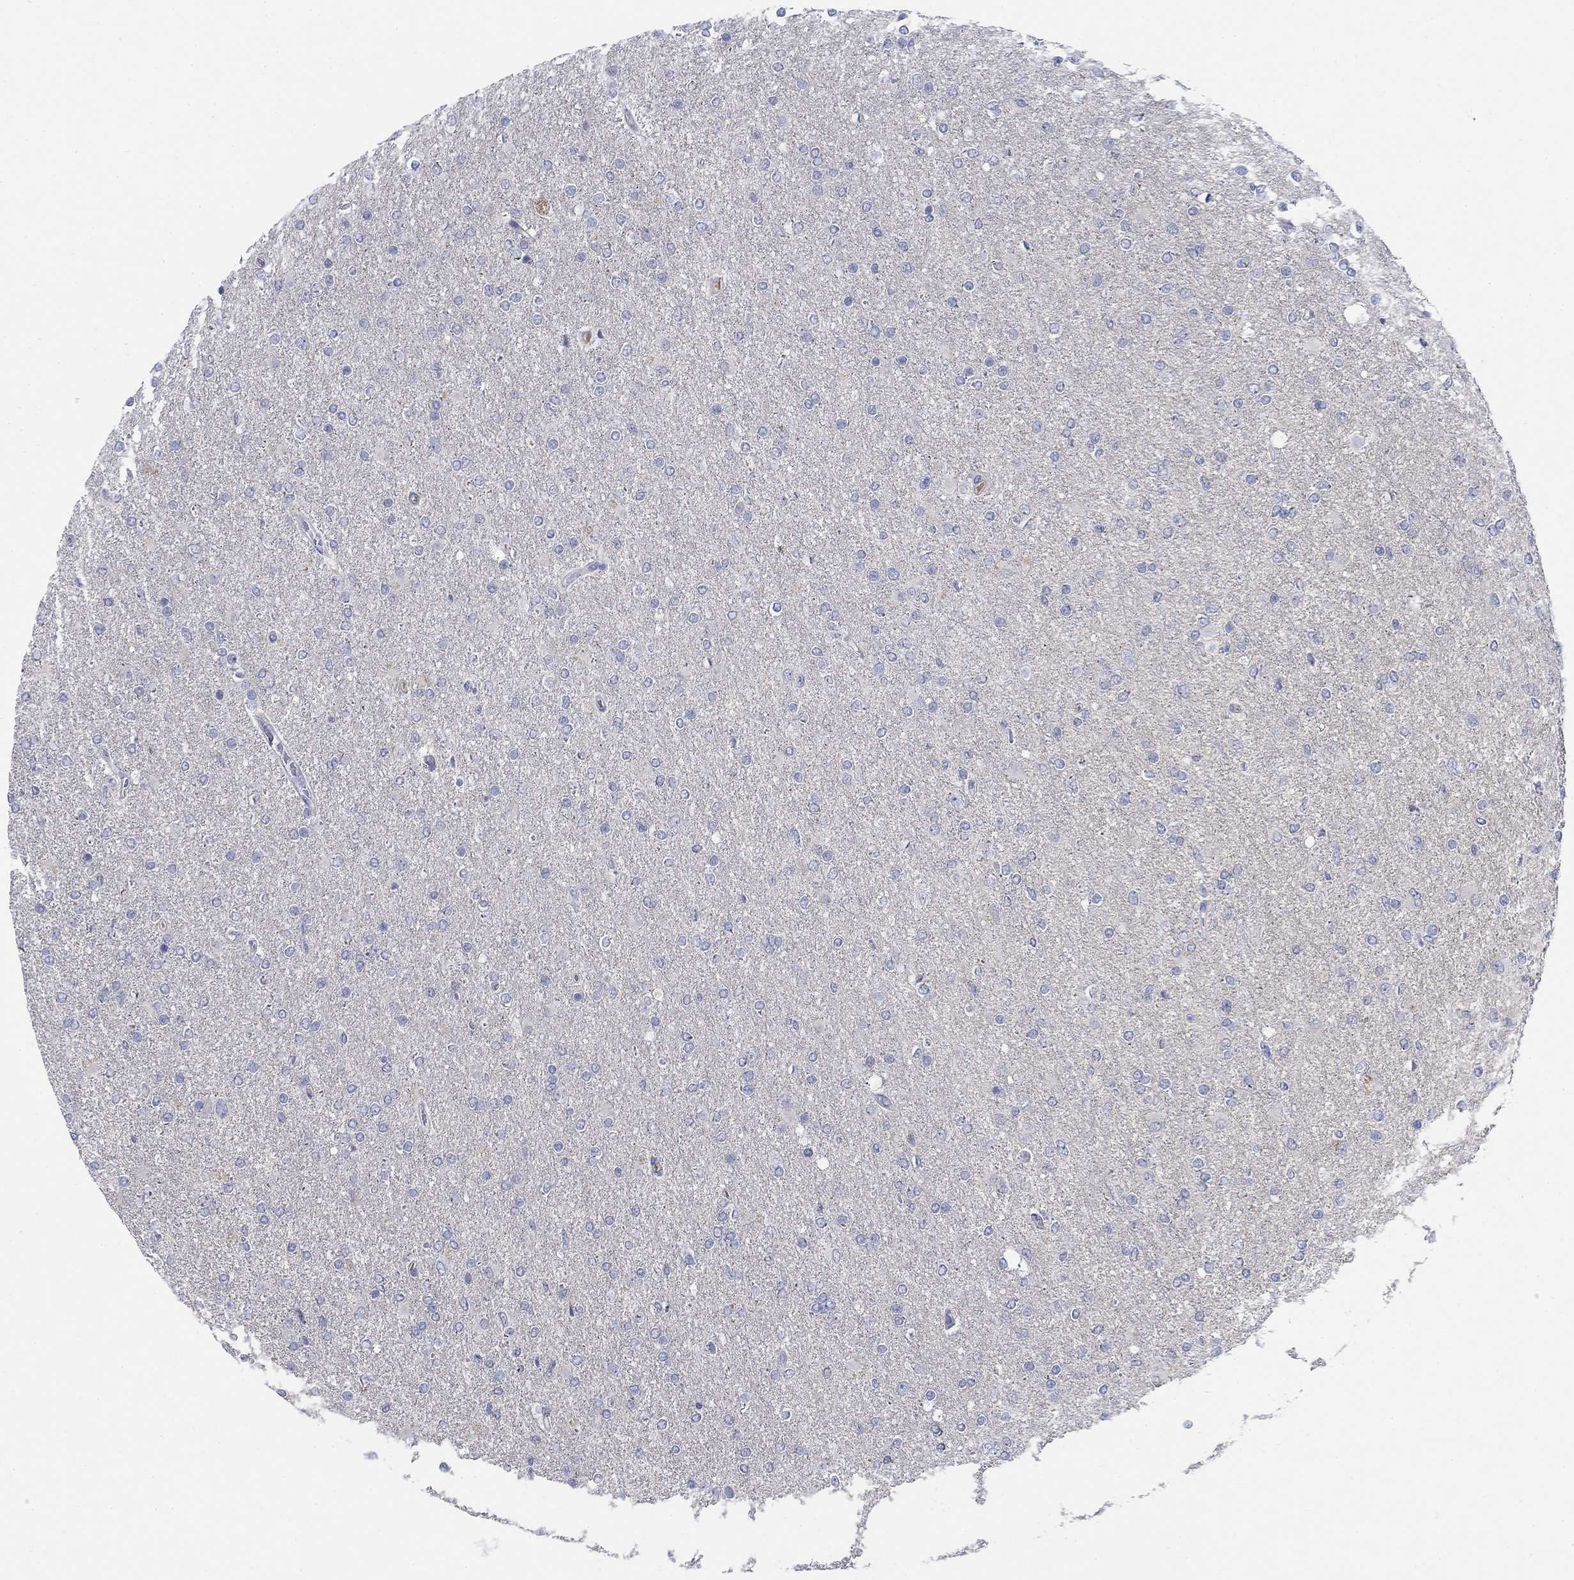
{"staining": {"intensity": "negative", "quantity": "none", "location": "none"}, "tissue": "glioma", "cell_type": "Tumor cells", "image_type": "cancer", "snomed": [{"axis": "morphology", "description": "Glioma, malignant, High grade"}, {"axis": "topography", "description": "Cerebral cortex"}], "caption": "Micrograph shows no protein staining in tumor cells of malignant glioma (high-grade) tissue. (Stains: DAB immunohistochemistry (IHC) with hematoxylin counter stain, Microscopy: brightfield microscopy at high magnification).", "gene": "TMEM249", "patient": {"sex": "male", "age": 70}}